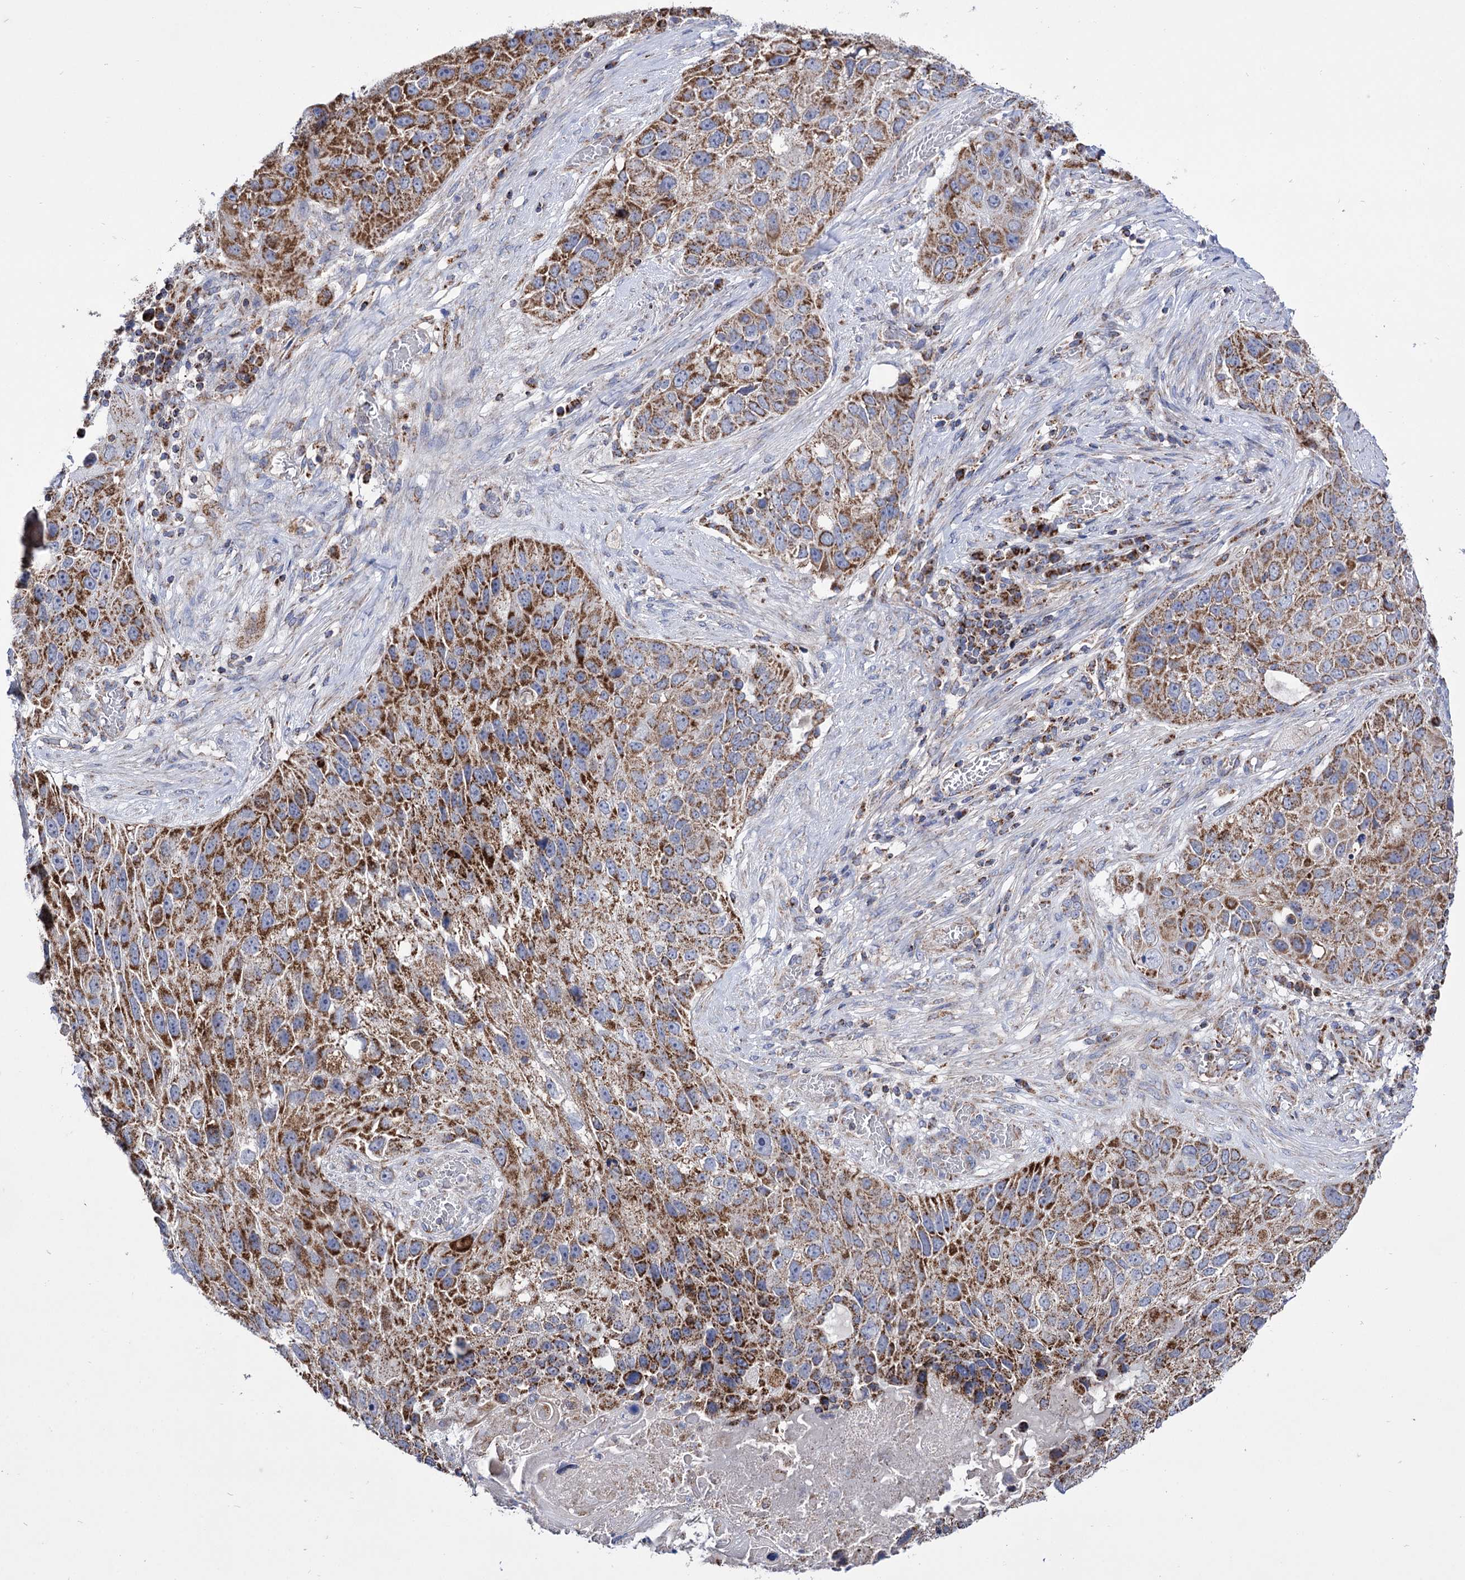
{"staining": {"intensity": "moderate", "quantity": ">75%", "location": "cytoplasmic/membranous"}, "tissue": "lung cancer", "cell_type": "Tumor cells", "image_type": "cancer", "snomed": [{"axis": "morphology", "description": "Squamous cell carcinoma, NOS"}, {"axis": "topography", "description": "Lung"}], "caption": "Lung squamous cell carcinoma was stained to show a protein in brown. There is medium levels of moderate cytoplasmic/membranous expression in approximately >75% of tumor cells.", "gene": "ABHD10", "patient": {"sex": "male", "age": 61}}